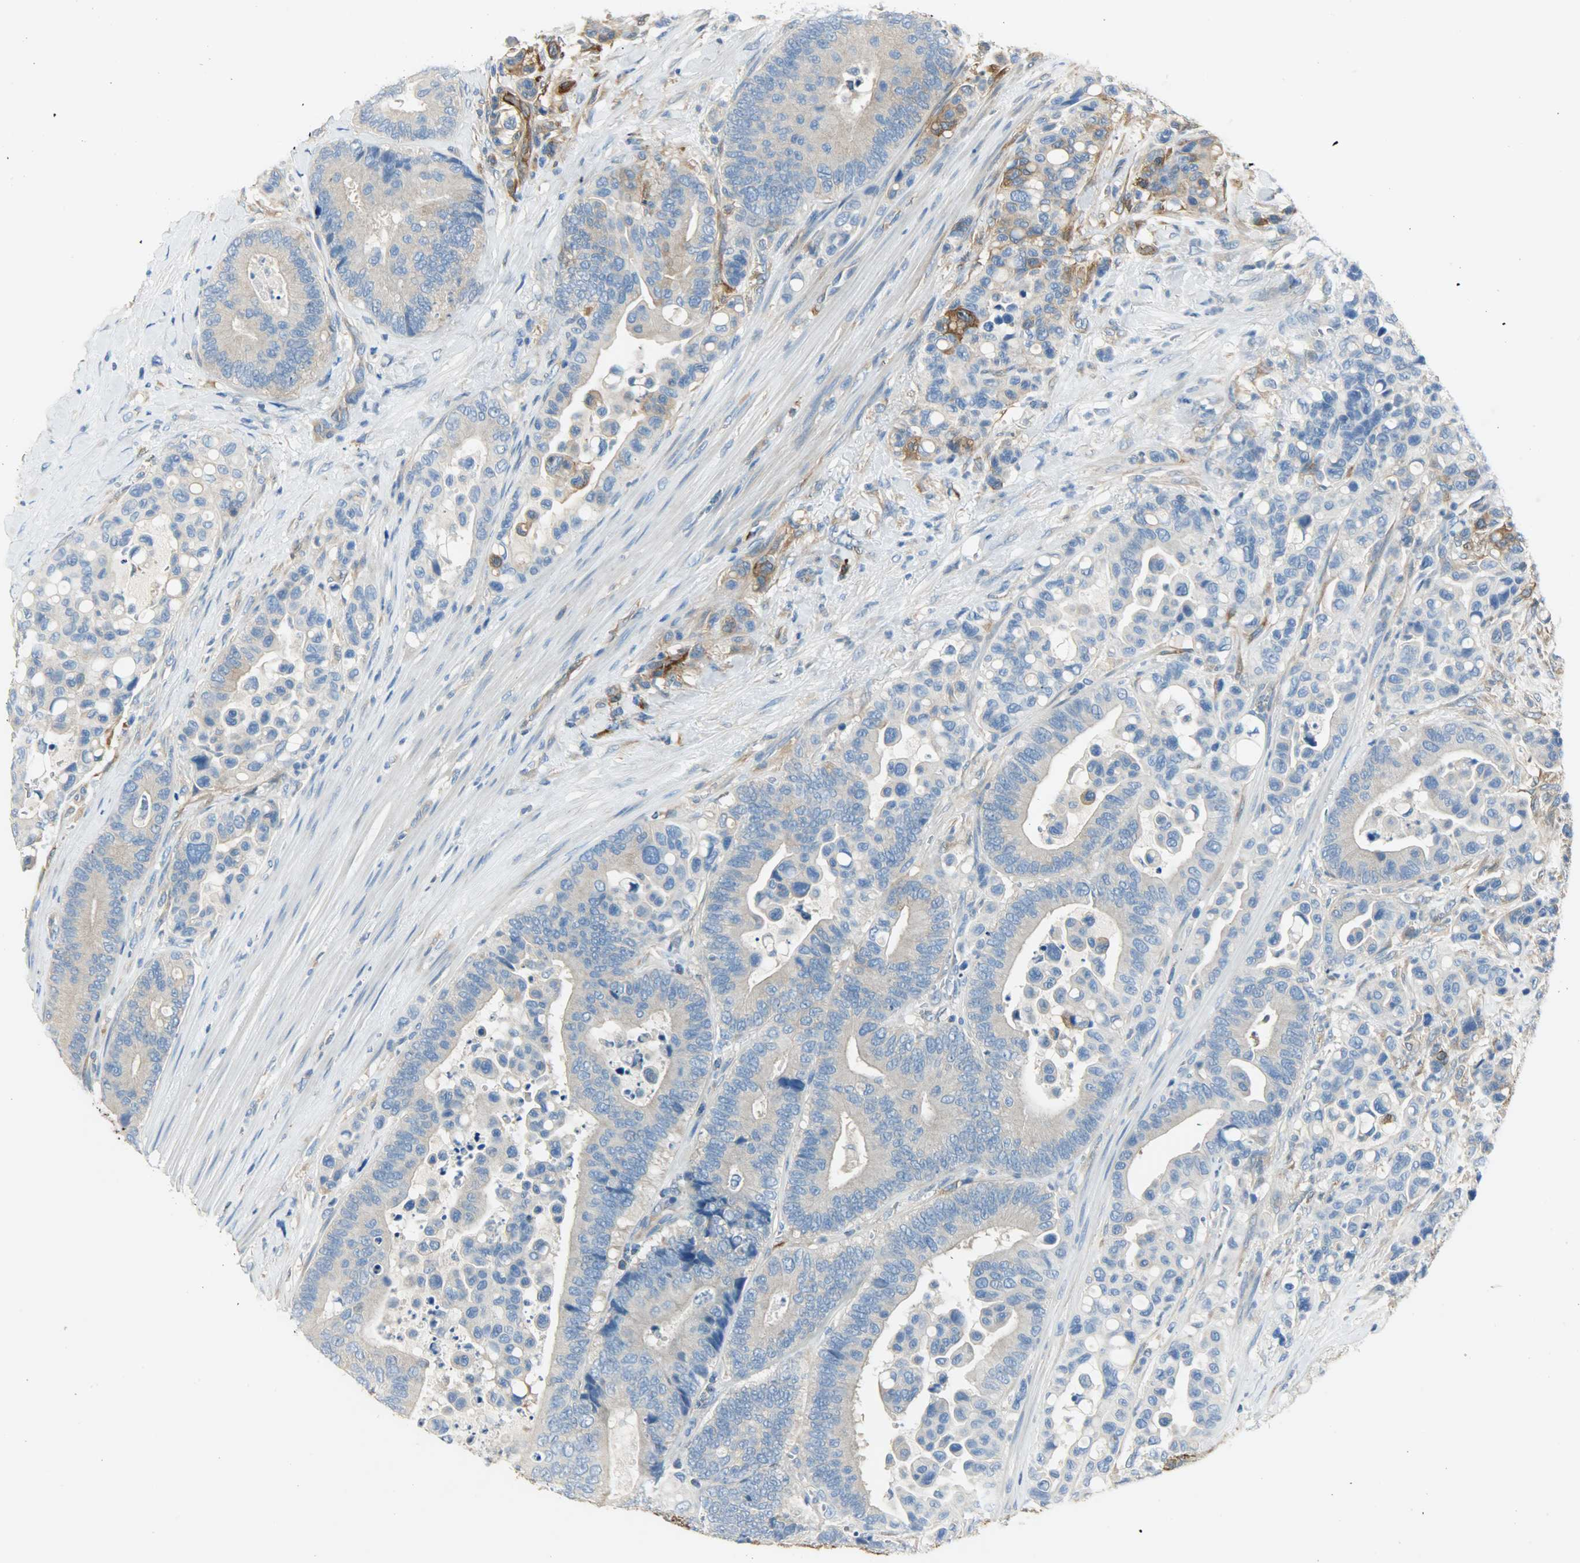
{"staining": {"intensity": "moderate", "quantity": ">75%", "location": "cytoplasmic/membranous"}, "tissue": "colorectal cancer", "cell_type": "Tumor cells", "image_type": "cancer", "snomed": [{"axis": "morphology", "description": "Normal tissue, NOS"}, {"axis": "morphology", "description": "Adenocarcinoma, NOS"}, {"axis": "topography", "description": "Colon"}], "caption": "Protein expression by immunohistochemistry reveals moderate cytoplasmic/membranous staining in approximately >75% of tumor cells in adenocarcinoma (colorectal).", "gene": "WARS1", "patient": {"sex": "male", "age": 82}}